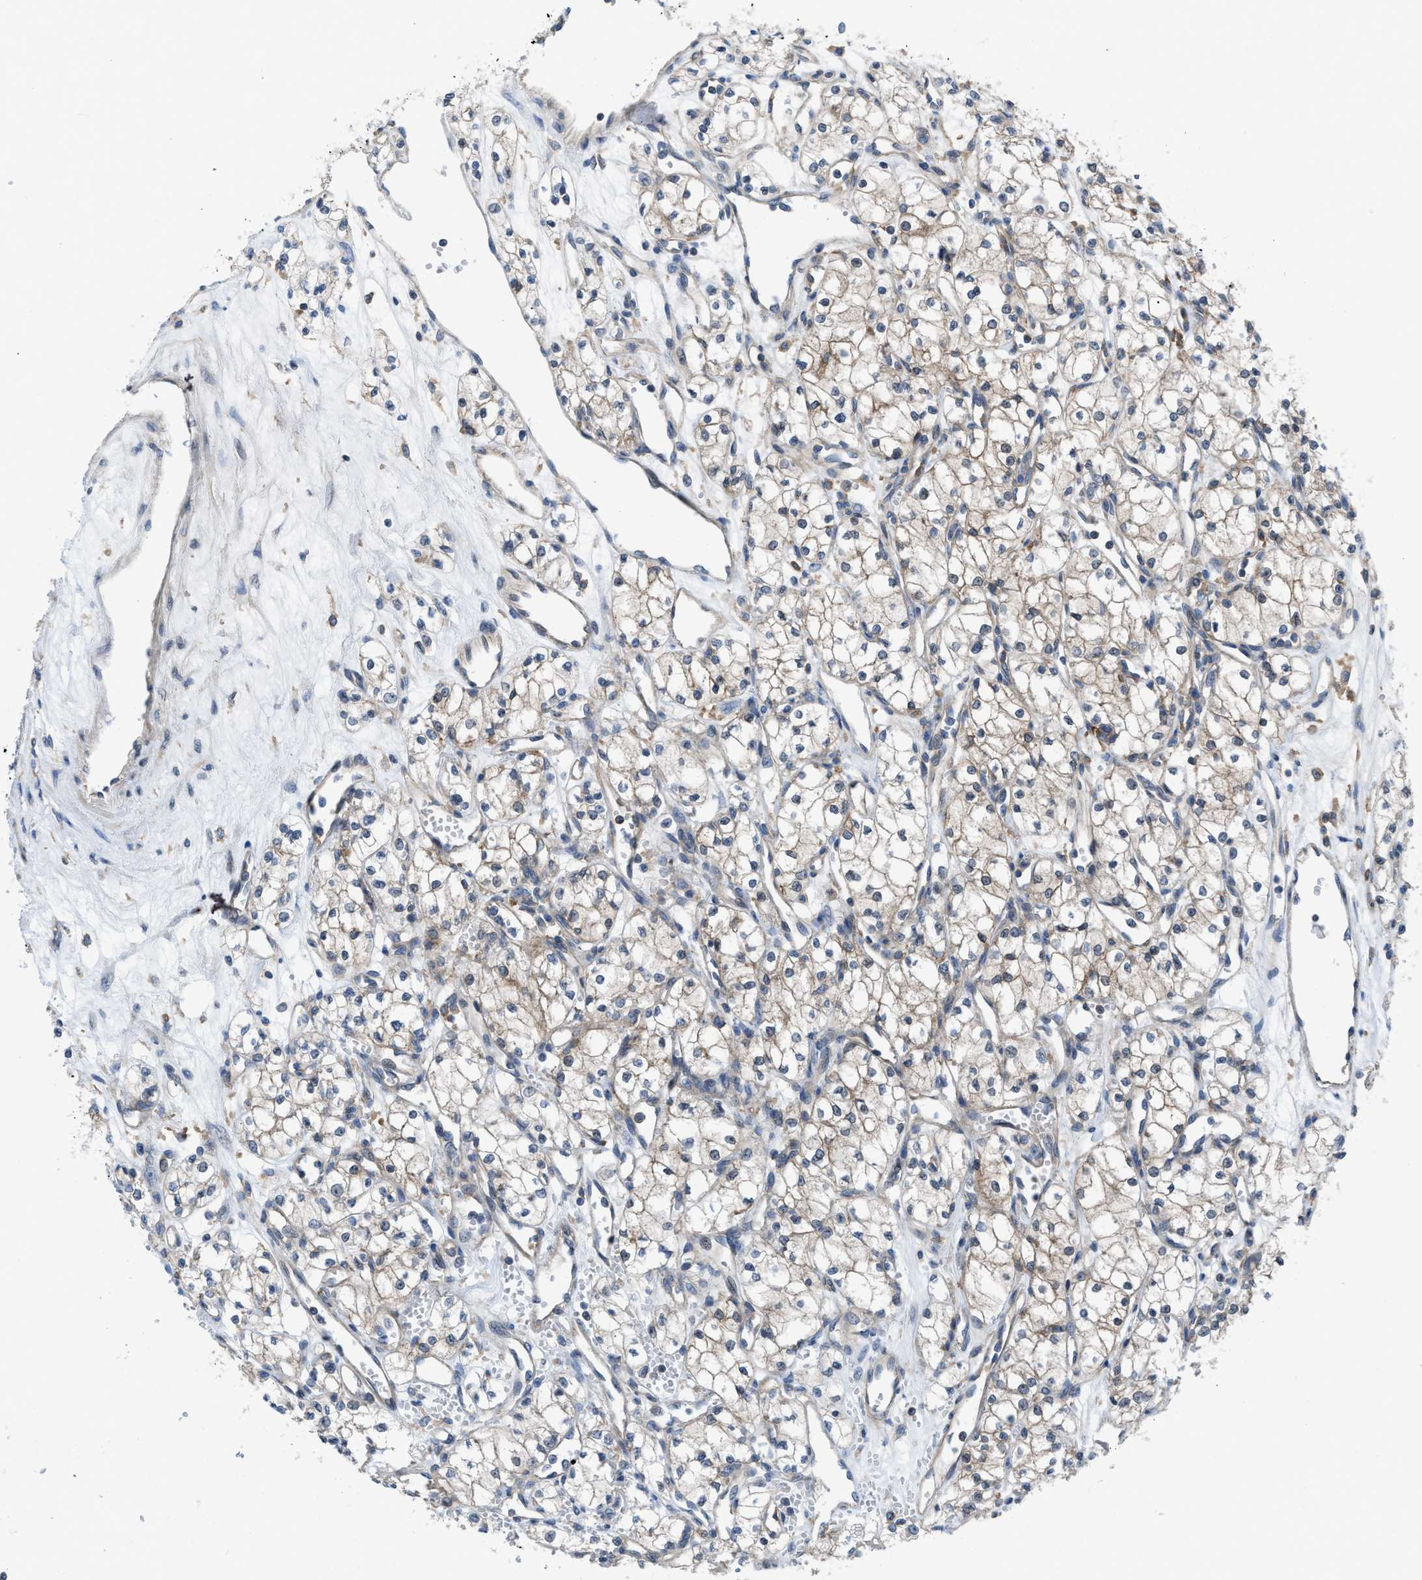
{"staining": {"intensity": "weak", "quantity": "<25%", "location": "cytoplasmic/membranous"}, "tissue": "renal cancer", "cell_type": "Tumor cells", "image_type": "cancer", "snomed": [{"axis": "morphology", "description": "Adenocarcinoma, NOS"}, {"axis": "topography", "description": "Kidney"}], "caption": "This micrograph is of renal cancer stained with immunohistochemistry to label a protein in brown with the nuclei are counter-stained blue. There is no expression in tumor cells.", "gene": "MYO18A", "patient": {"sex": "male", "age": 59}}